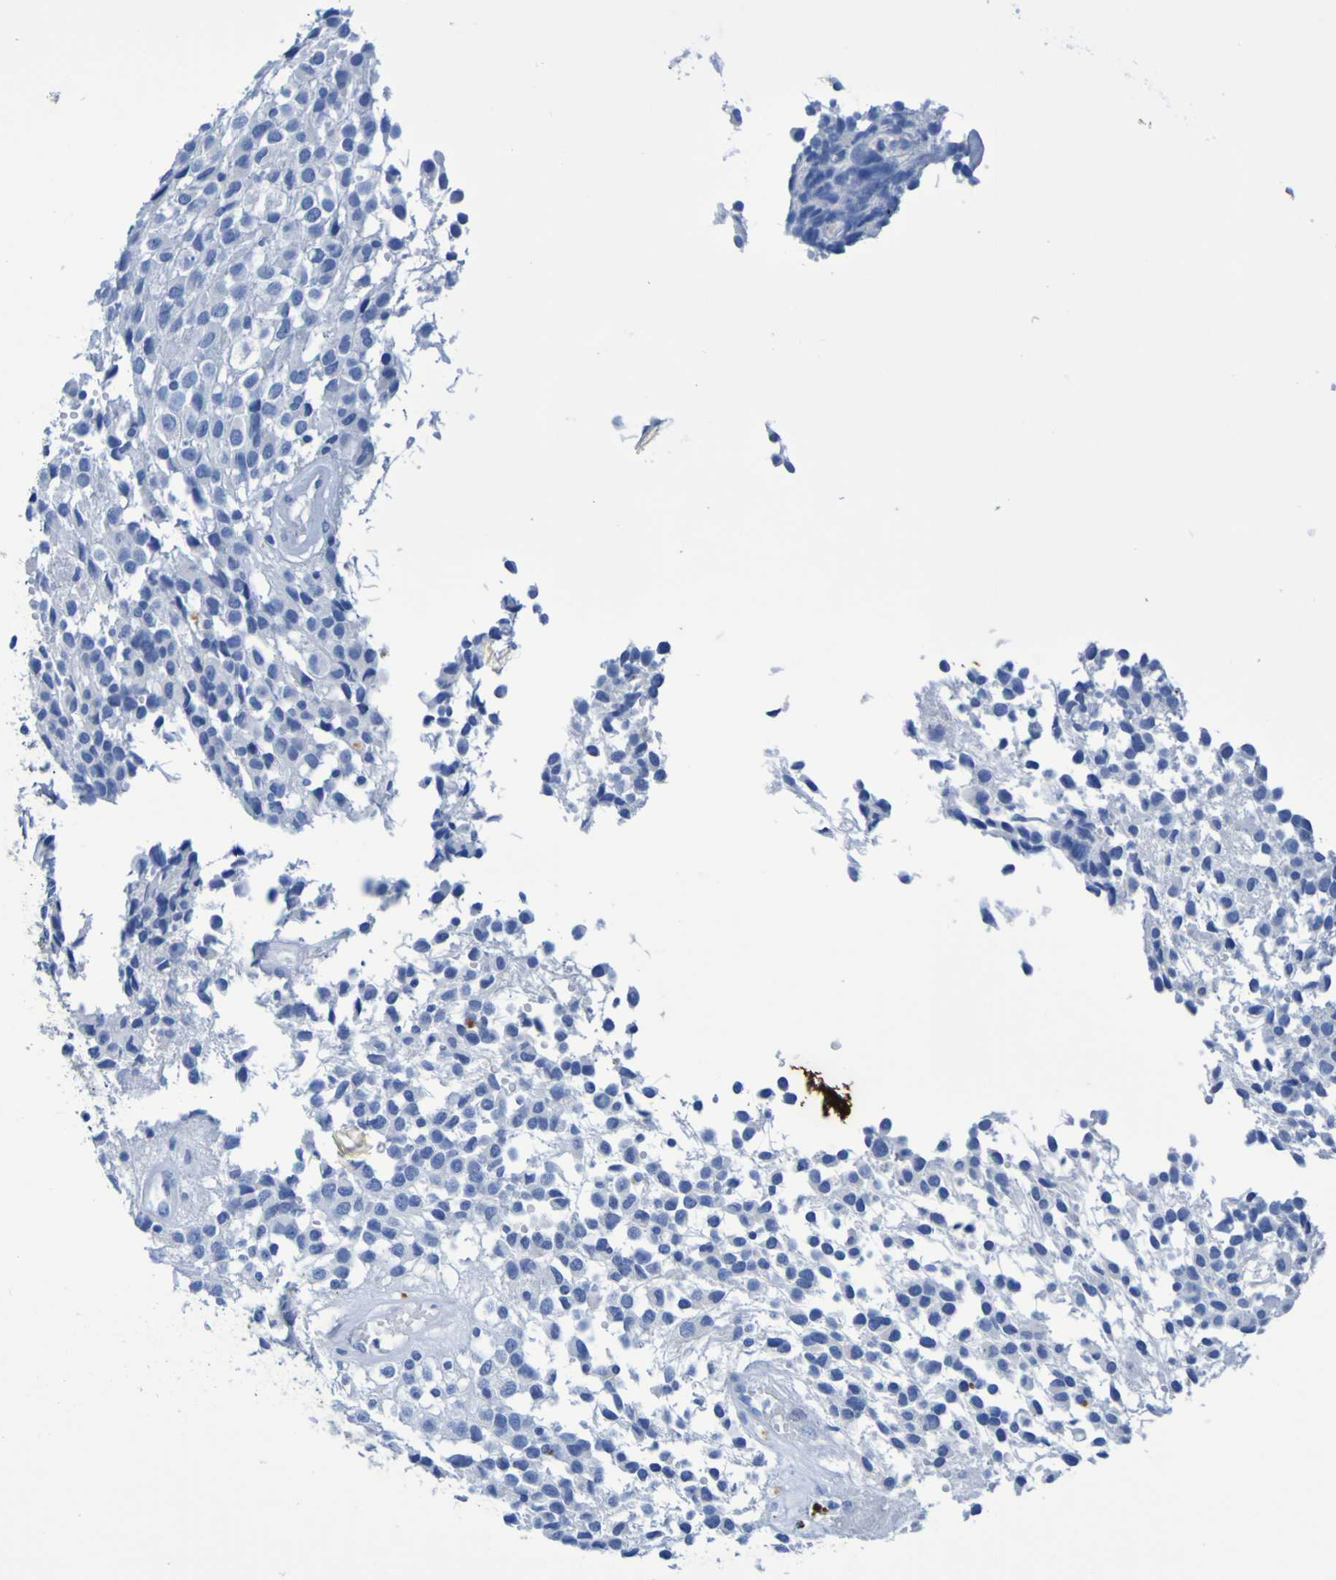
{"staining": {"intensity": "negative", "quantity": "none", "location": "none"}, "tissue": "glioma", "cell_type": "Tumor cells", "image_type": "cancer", "snomed": [{"axis": "morphology", "description": "Glioma, malignant, High grade"}, {"axis": "topography", "description": "Brain"}], "caption": "Glioma was stained to show a protein in brown. There is no significant staining in tumor cells. Brightfield microscopy of immunohistochemistry (IHC) stained with DAB (3,3'-diaminobenzidine) (brown) and hematoxylin (blue), captured at high magnification.", "gene": "DPEP1", "patient": {"sex": "male", "age": 32}}